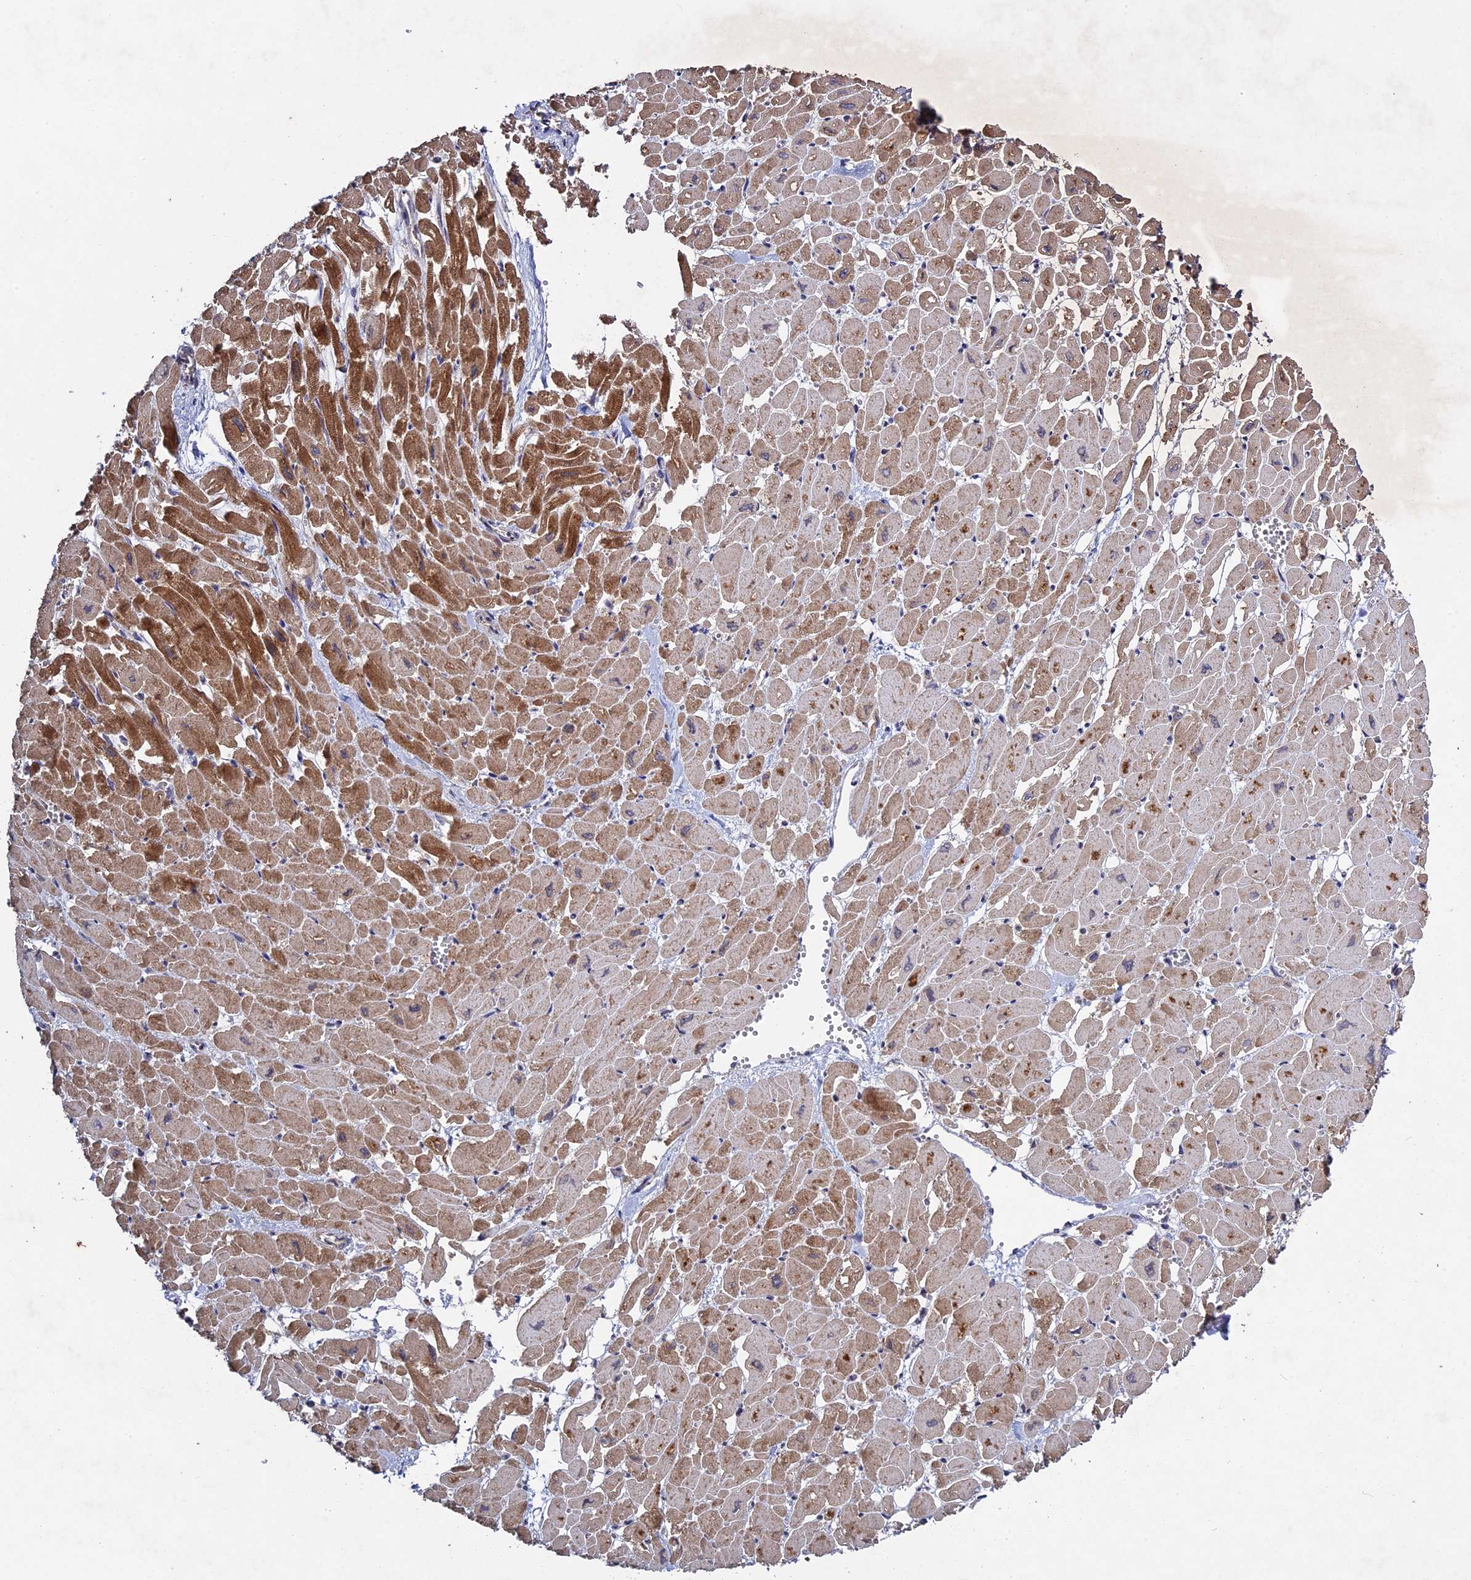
{"staining": {"intensity": "strong", "quantity": "25%-75%", "location": "cytoplasmic/membranous"}, "tissue": "heart muscle", "cell_type": "Cardiomyocytes", "image_type": "normal", "snomed": [{"axis": "morphology", "description": "Normal tissue, NOS"}, {"axis": "topography", "description": "Heart"}], "caption": "Strong cytoplasmic/membranous expression is present in about 25%-75% of cardiomyocytes in unremarkable heart muscle. Using DAB (brown) and hematoxylin (blue) stains, captured at high magnification using brightfield microscopy.", "gene": "RAB15", "patient": {"sex": "male", "age": 54}}